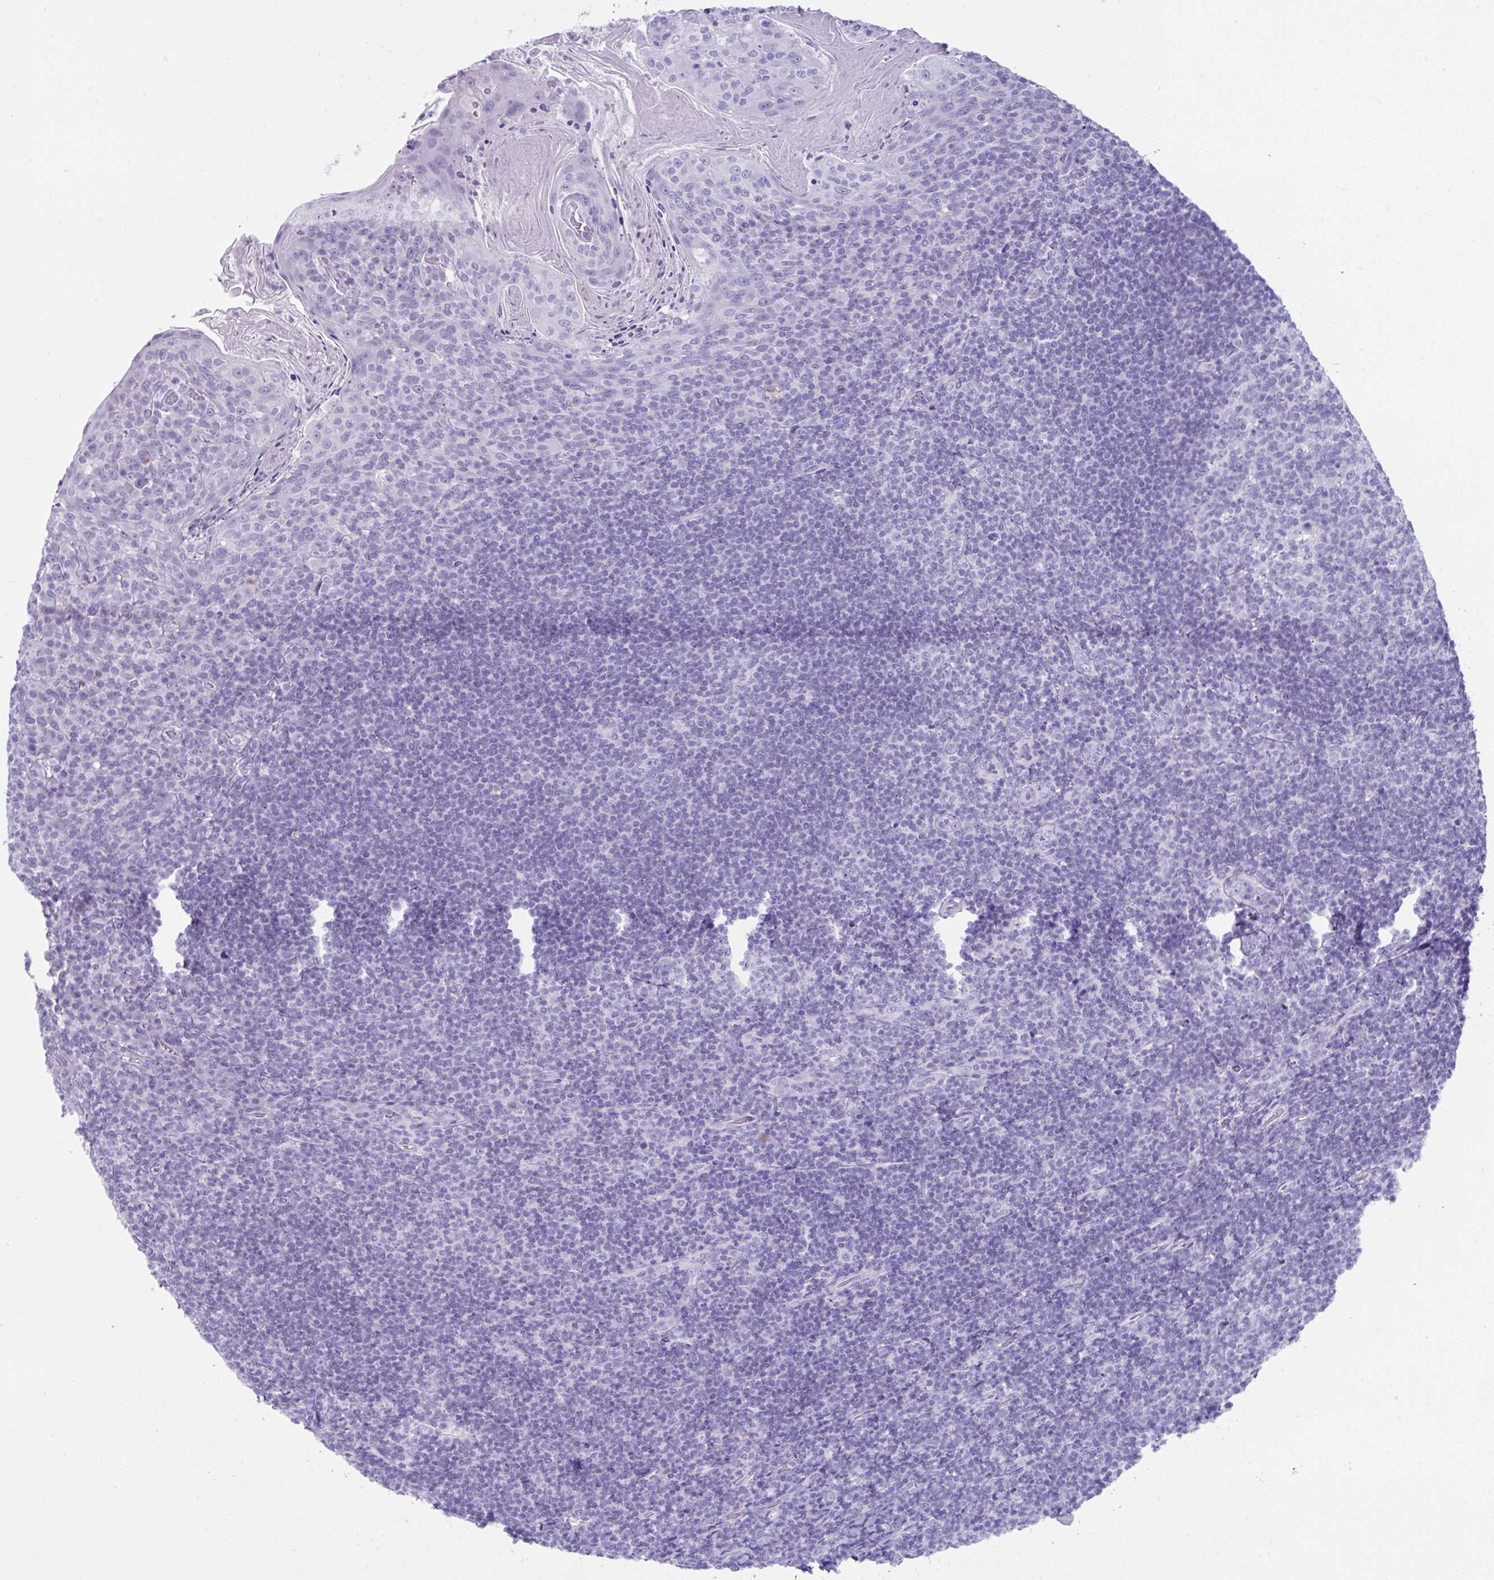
{"staining": {"intensity": "negative", "quantity": "none", "location": "none"}, "tissue": "tonsil", "cell_type": "Germinal center cells", "image_type": "normal", "snomed": [{"axis": "morphology", "description": "Normal tissue, NOS"}, {"axis": "topography", "description": "Tonsil"}], "caption": "Immunohistochemistry of normal tonsil demonstrates no positivity in germinal center cells.", "gene": "PSCA", "patient": {"sex": "female", "age": 10}}